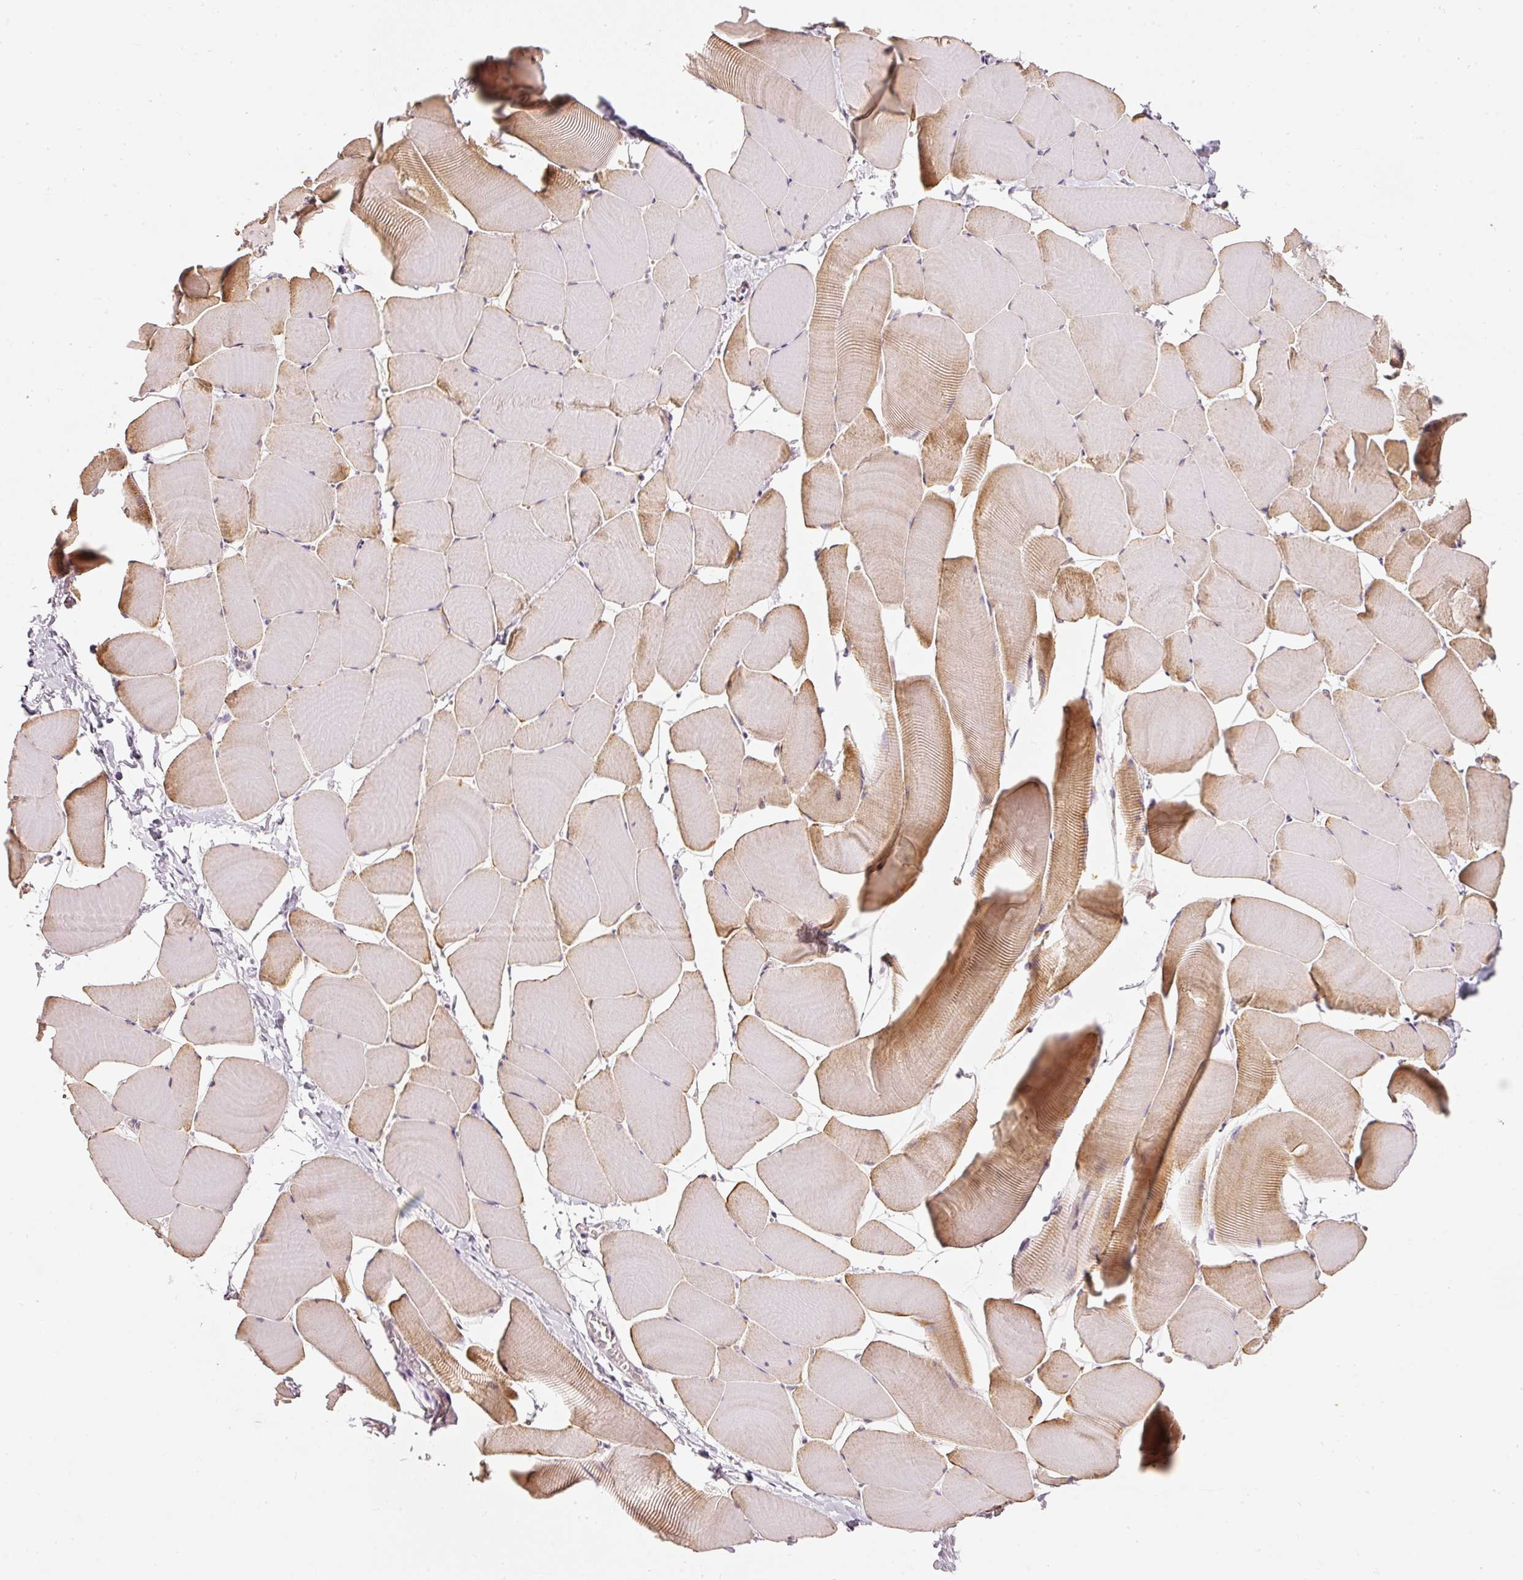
{"staining": {"intensity": "moderate", "quantity": "25%-75%", "location": "cytoplasmic/membranous"}, "tissue": "skeletal muscle", "cell_type": "Myocytes", "image_type": "normal", "snomed": [{"axis": "morphology", "description": "Normal tissue, NOS"}, {"axis": "topography", "description": "Skeletal muscle"}], "caption": "Protein expression analysis of normal skeletal muscle exhibits moderate cytoplasmic/membranous expression in about 25%-75% of myocytes. The protein is stained brown, and the nuclei are stained in blue (DAB IHC with brightfield microscopy, high magnification).", "gene": "NRDE2", "patient": {"sex": "male", "age": 25}}